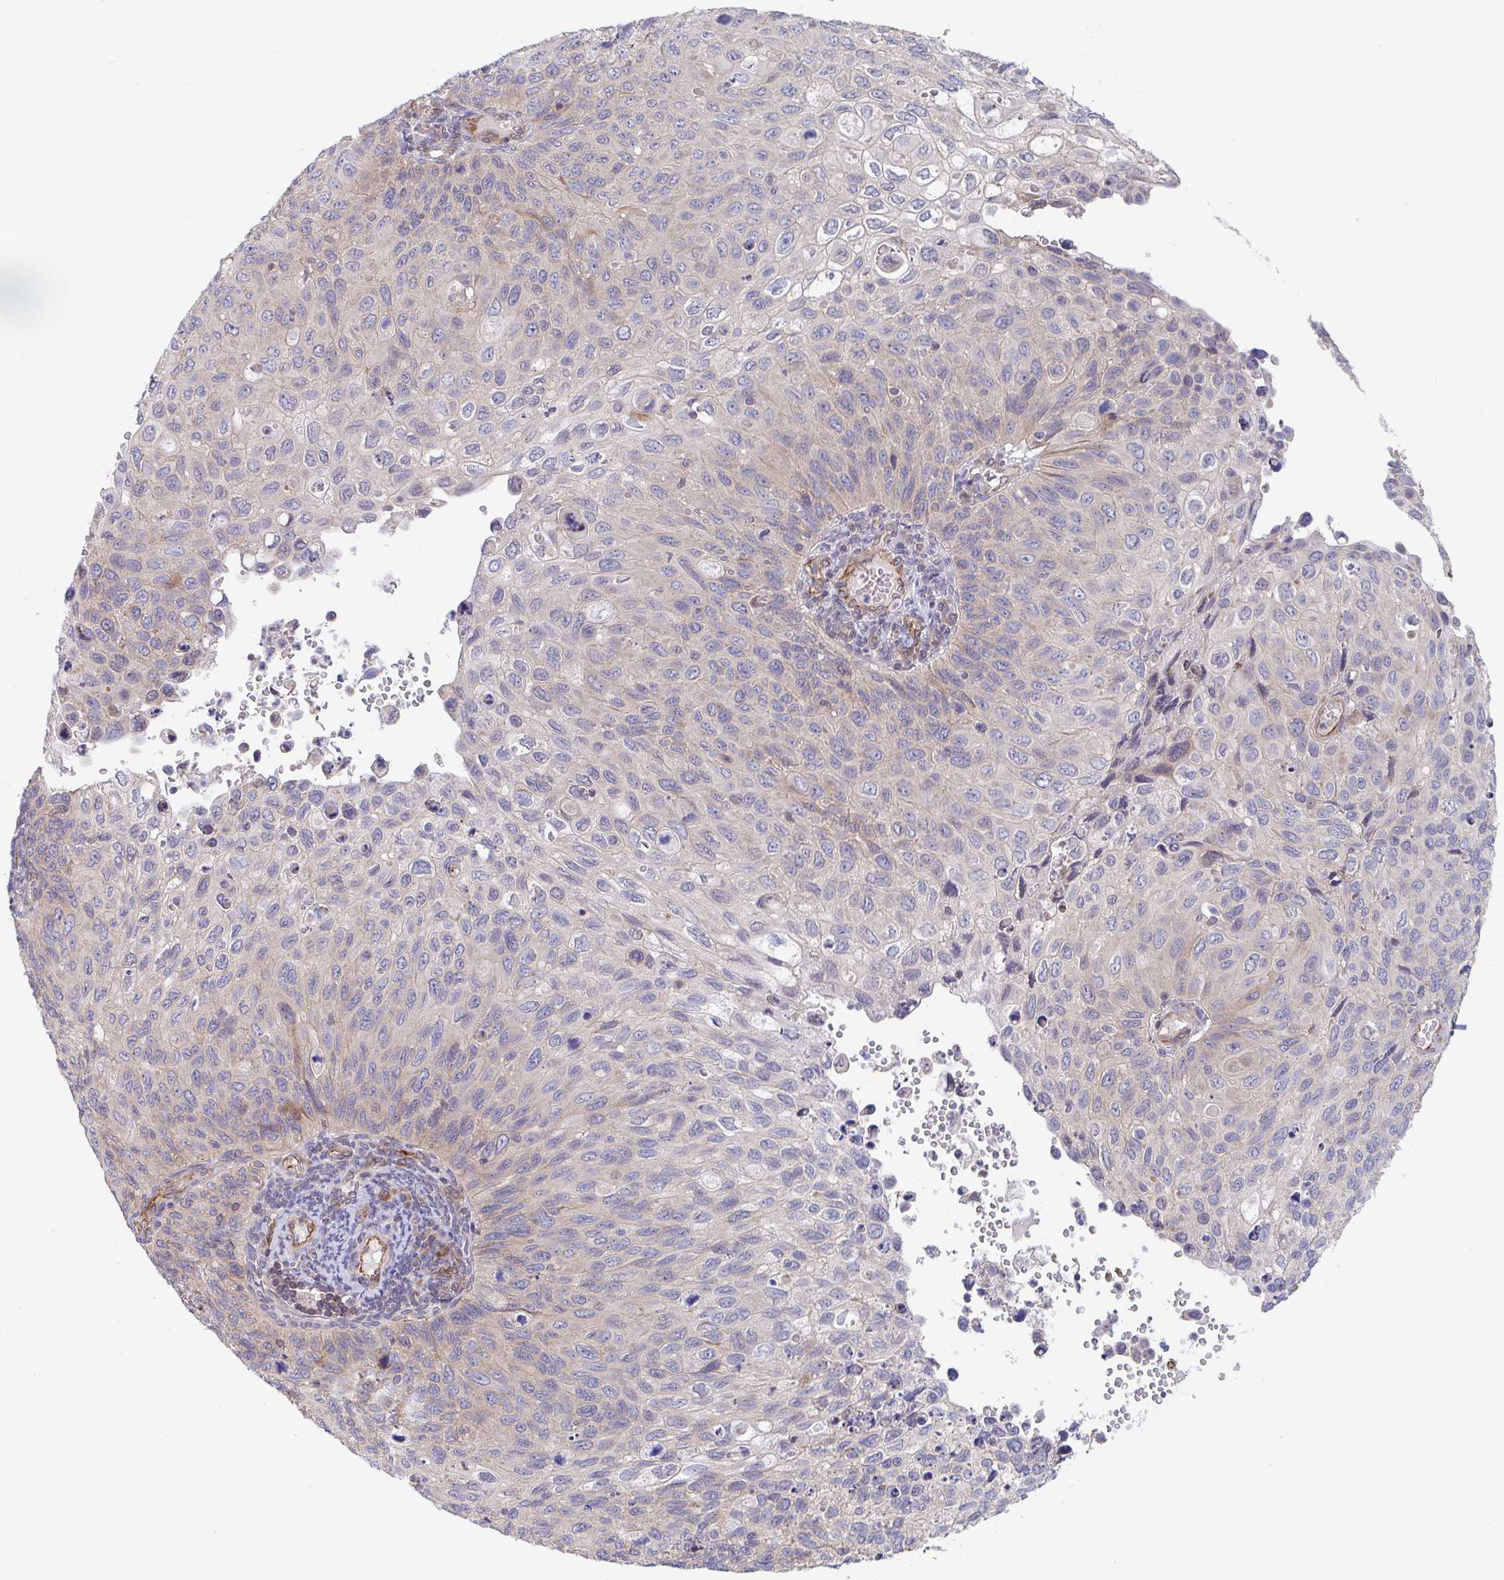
{"staining": {"intensity": "weak", "quantity": "<25%", "location": "cytoplasmic/membranous"}, "tissue": "cervical cancer", "cell_type": "Tumor cells", "image_type": "cancer", "snomed": [{"axis": "morphology", "description": "Squamous cell carcinoma, NOS"}, {"axis": "topography", "description": "Cervix"}], "caption": "An image of squamous cell carcinoma (cervical) stained for a protein reveals no brown staining in tumor cells.", "gene": "EIF1AD", "patient": {"sex": "female", "age": 70}}